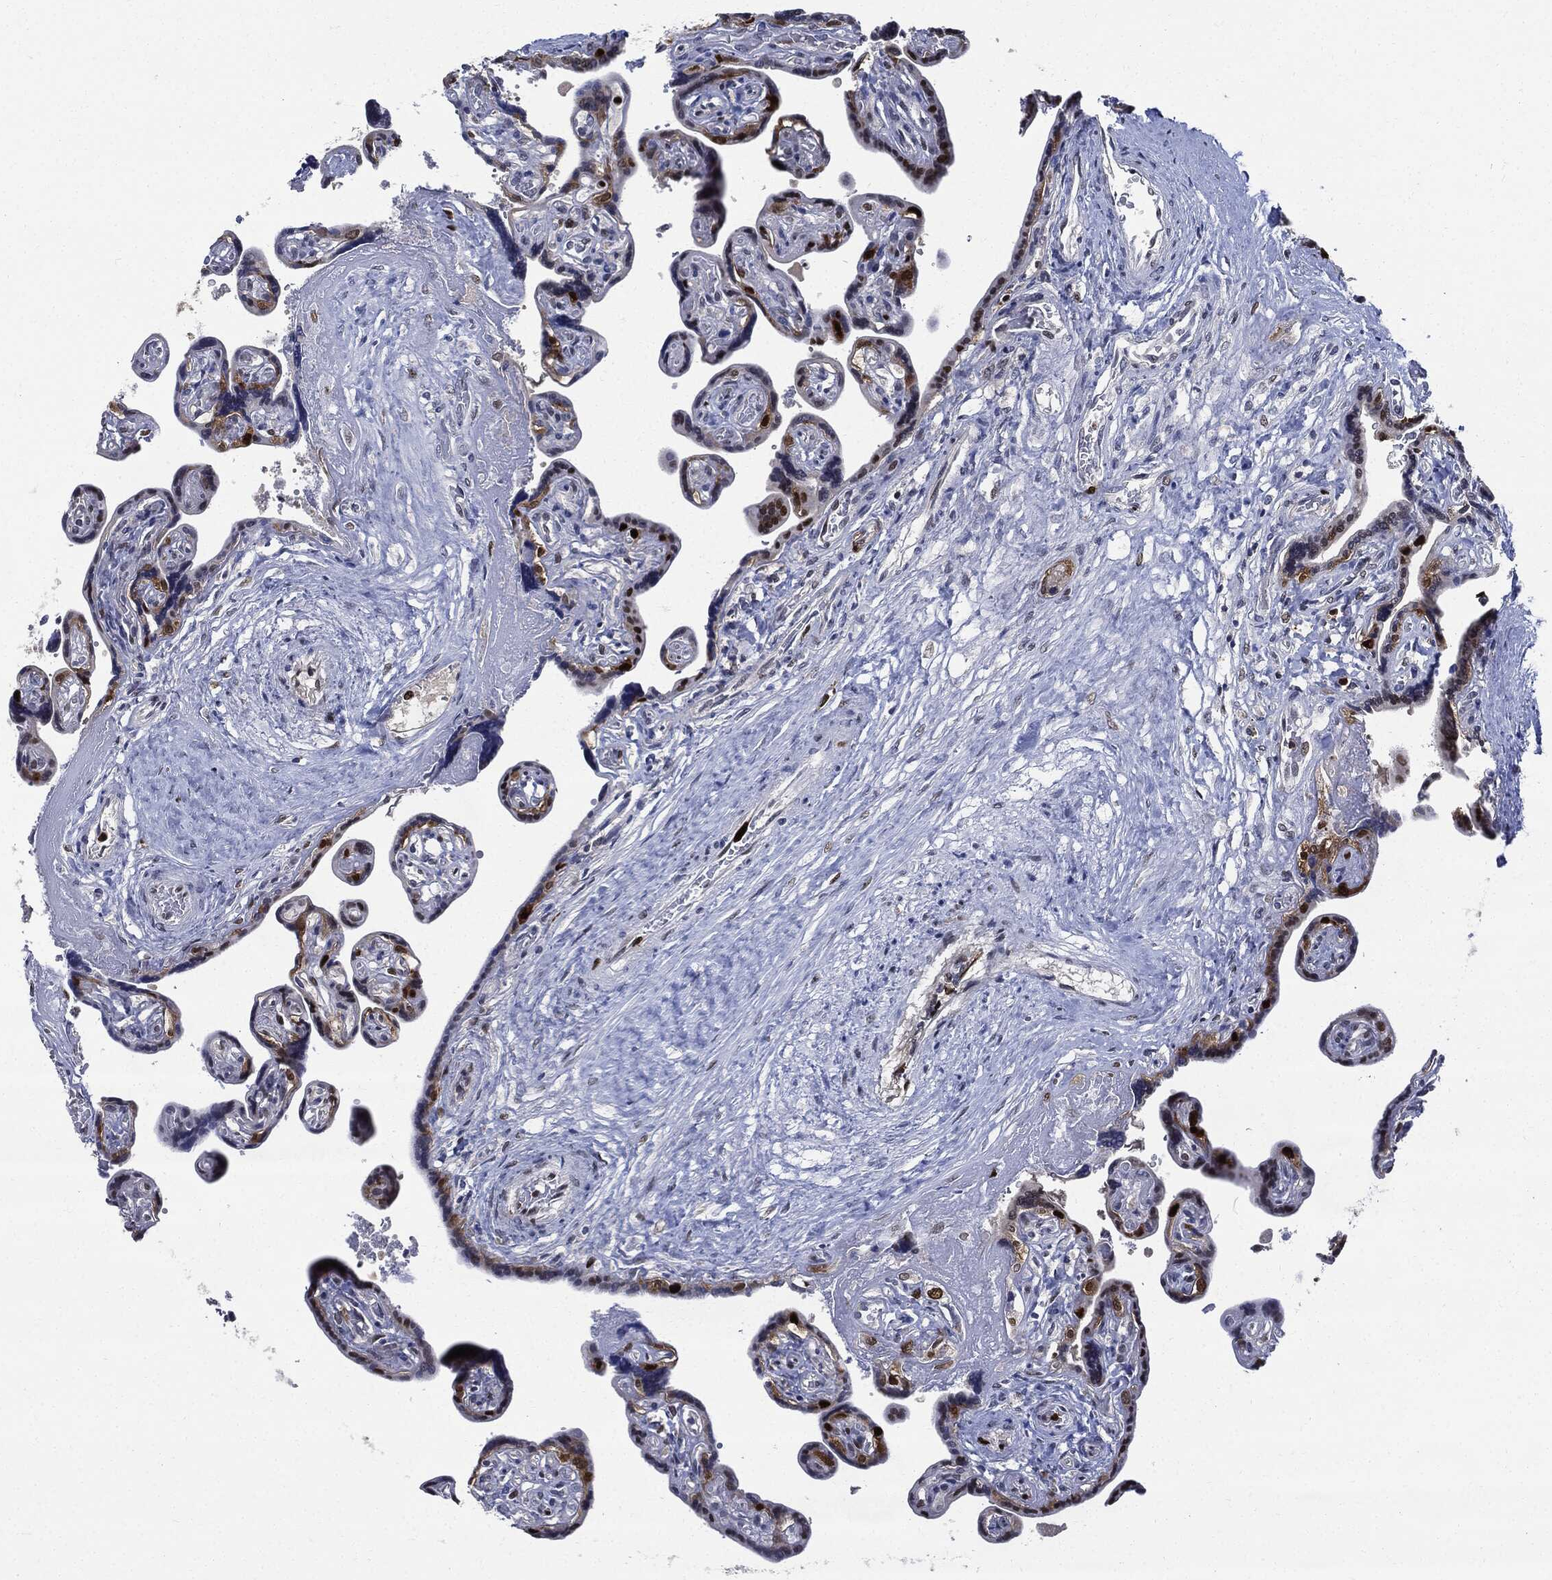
{"staining": {"intensity": "strong", "quantity": ">75%", "location": "nuclear"}, "tissue": "placenta", "cell_type": "Decidual cells", "image_type": "normal", "snomed": [{"axis": "morphology", "description": "Normal tissue, NOS"}, {"axis": "topography", "description": "Placenta"}], "caption": "The immunohistochemical stain shows strong nuclear positivity in decidual cells of normal placenta. (Brightfield microscopy of DAB IHC at high magnification).", "gene": "PCNA", "patient": {"sex": "female", "age": 32}}